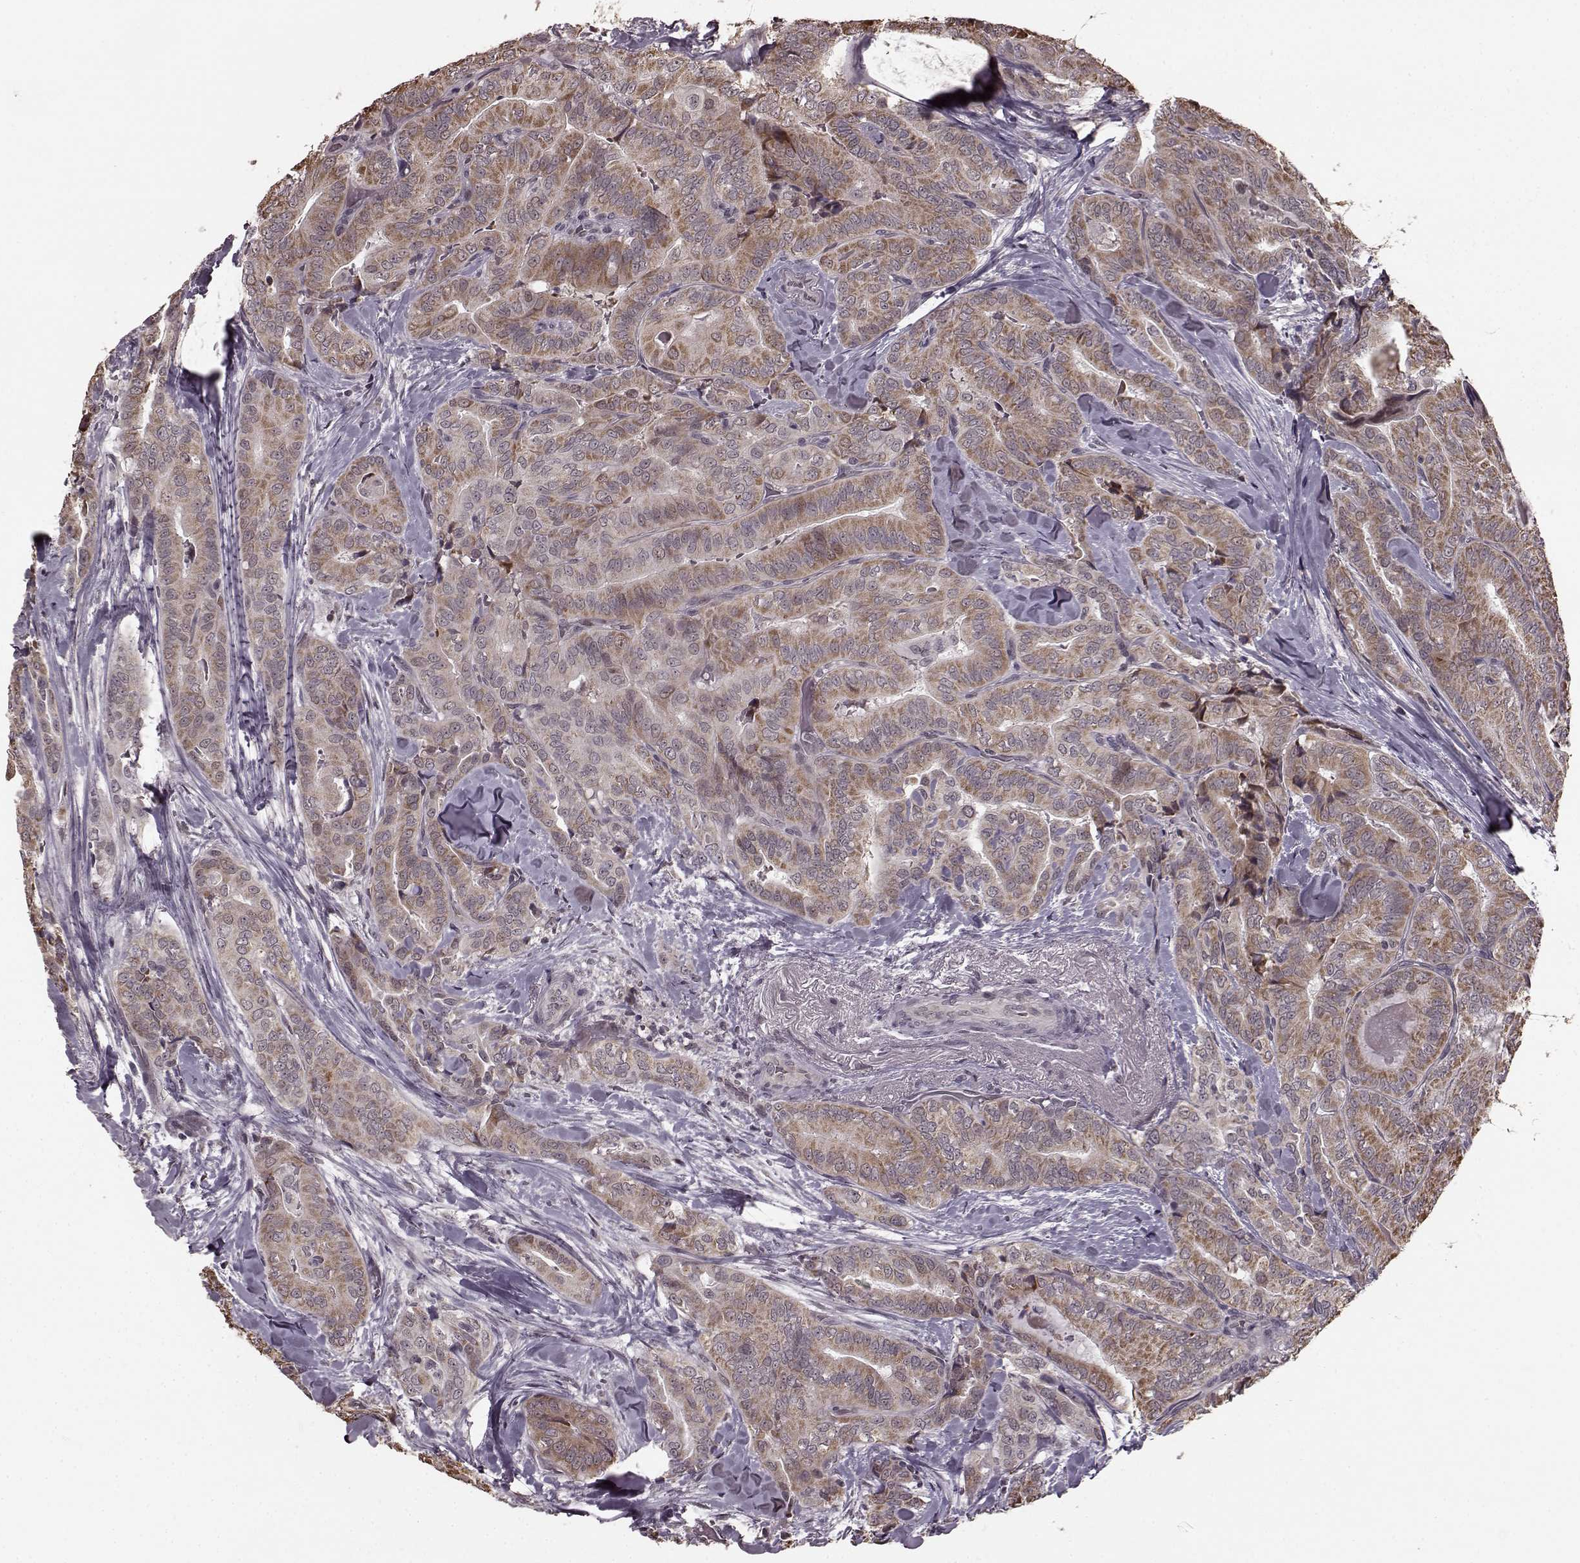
{"staining": {"intensity": "moderate", "quantity": ">75%", "location": "cytoplasmic/membranous"}, "tissue": "thyroid cancer", "cell_type": "Tumor cells", "image_type": "cancer", "snomed": [{"axis": "morphology", "description": "Papillary adenocarcinoma, NOS"}, {"axis": "topography", "description": "Thyroid gland"}], "caption": "A medium amount of moderate cytoplasmic/membranous staining is present in approximately >75% of tumor cells in thyroid cancer tissue. The staining was performed using DAB, with brown indicating positive protein expression. Nuclei are stained blue with hematoxylin.", "gene": "PLCB4", "patient": {"sex": "male", "age": 61}}